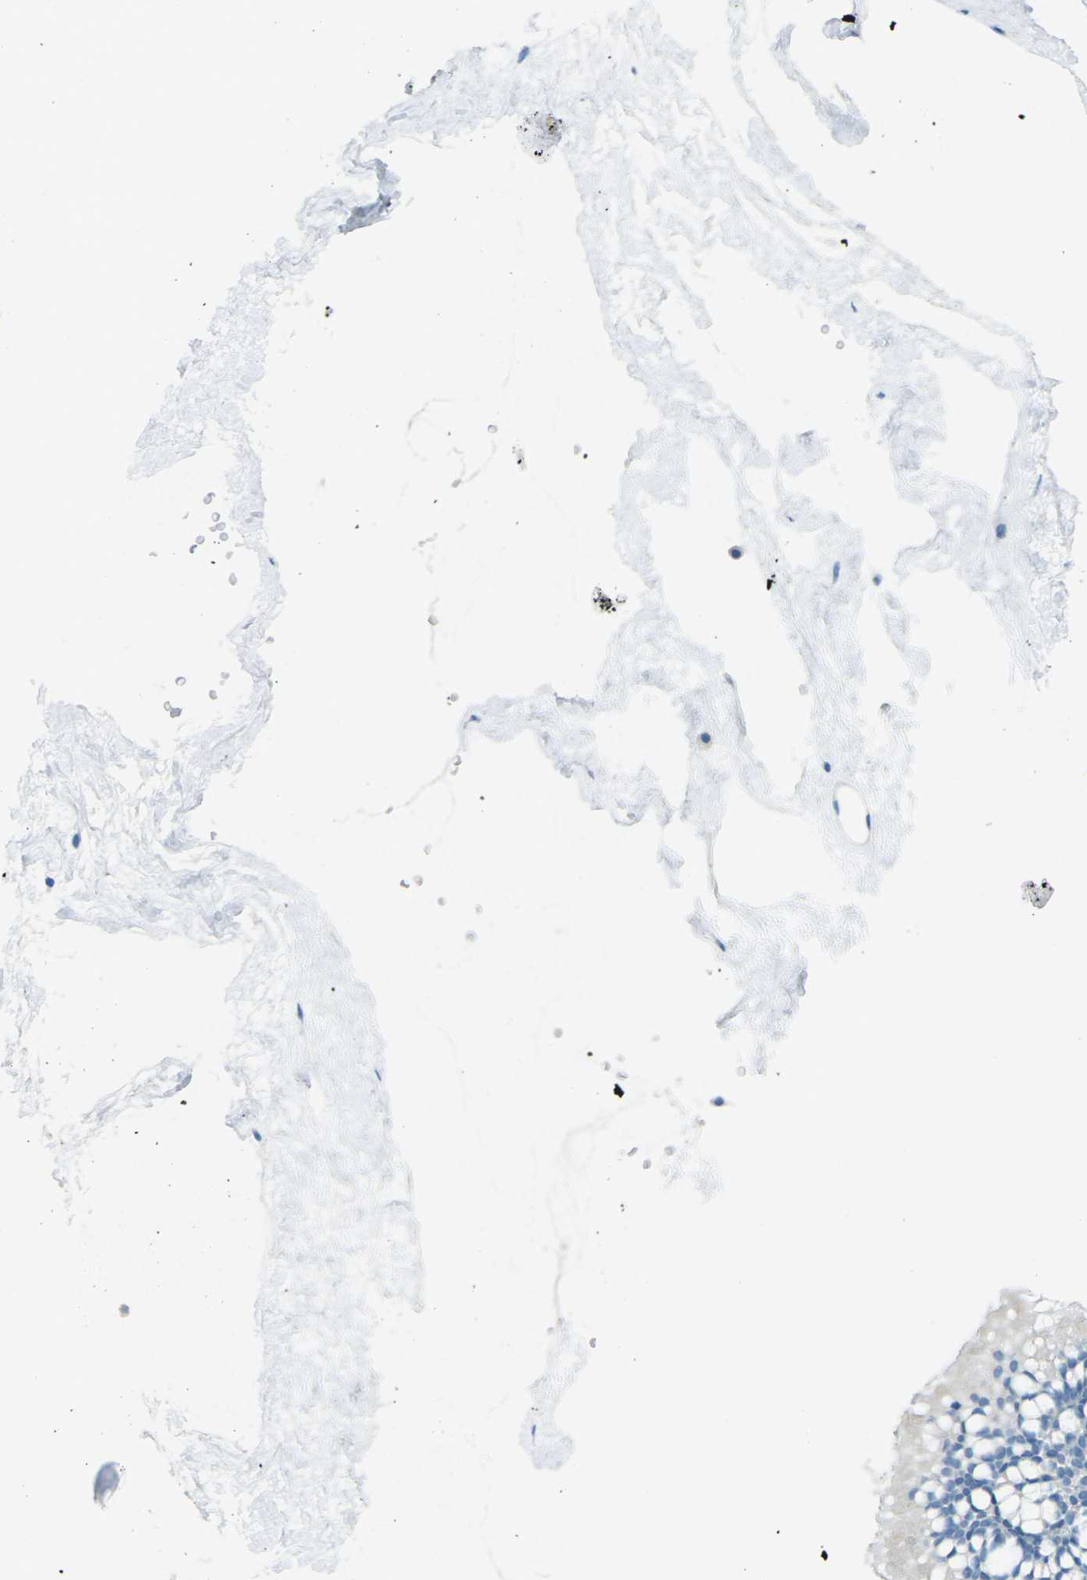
{"staining": {"intensity": "negative", "quantity": "none", "location": "none"}, "tissue": "nasopharynx", "cell_type": "Respiratory epithelial cells", "image_type": "normal", "snomed": [{"axis": "morphology", "description": "Normal tissue, NOS"}, {"axis": "morphology", "description": "Inflammation, NOS"}, {"axis": "topography", "description": "Nasopharynx"}], "caption": "Respiratory epithelial cells show no significant protein positivity in benign nasopharynx.", "gene": "CDH16", "patient": {"sex": "male", "age": 48}}